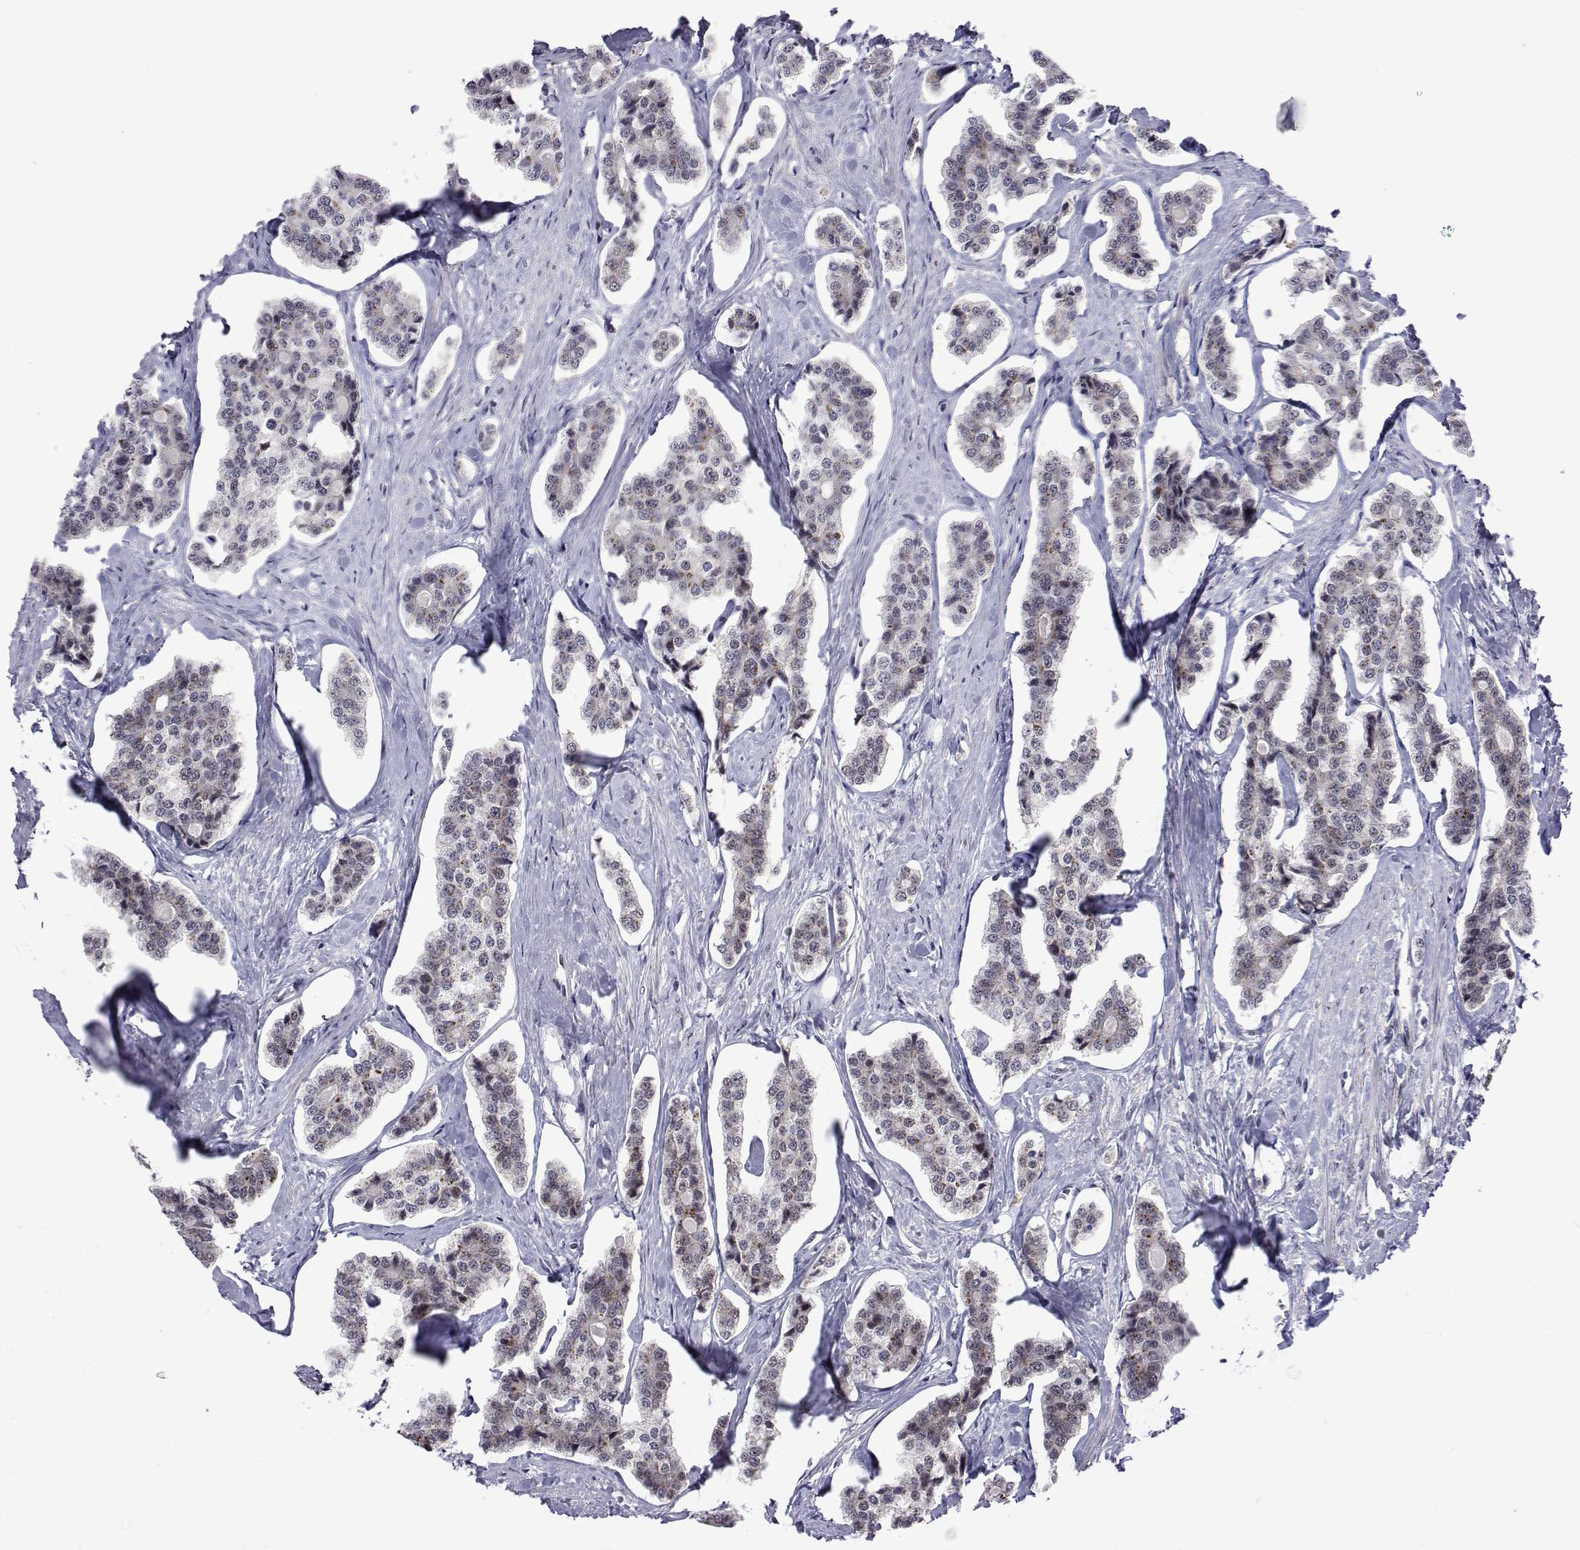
{"staining": {"intensity": "negative", "quantity": "none", "location": "none"}, "tissue": "carcinoid", "cell_type": "Tumor cells", "image_type": "cancer", "snomed": [{"axis": "morphology", "description": "Carcinoid, malignant, NOS"}, {"axis": "topography", "description": "Small intestine"}], "caption": "Immunohistochemistry (IHC) of malignant carcinoid demonstrates no staining in tumor cells.", "gene": "EFCAB3", "patient": {"sex": "female", "age": 65}}